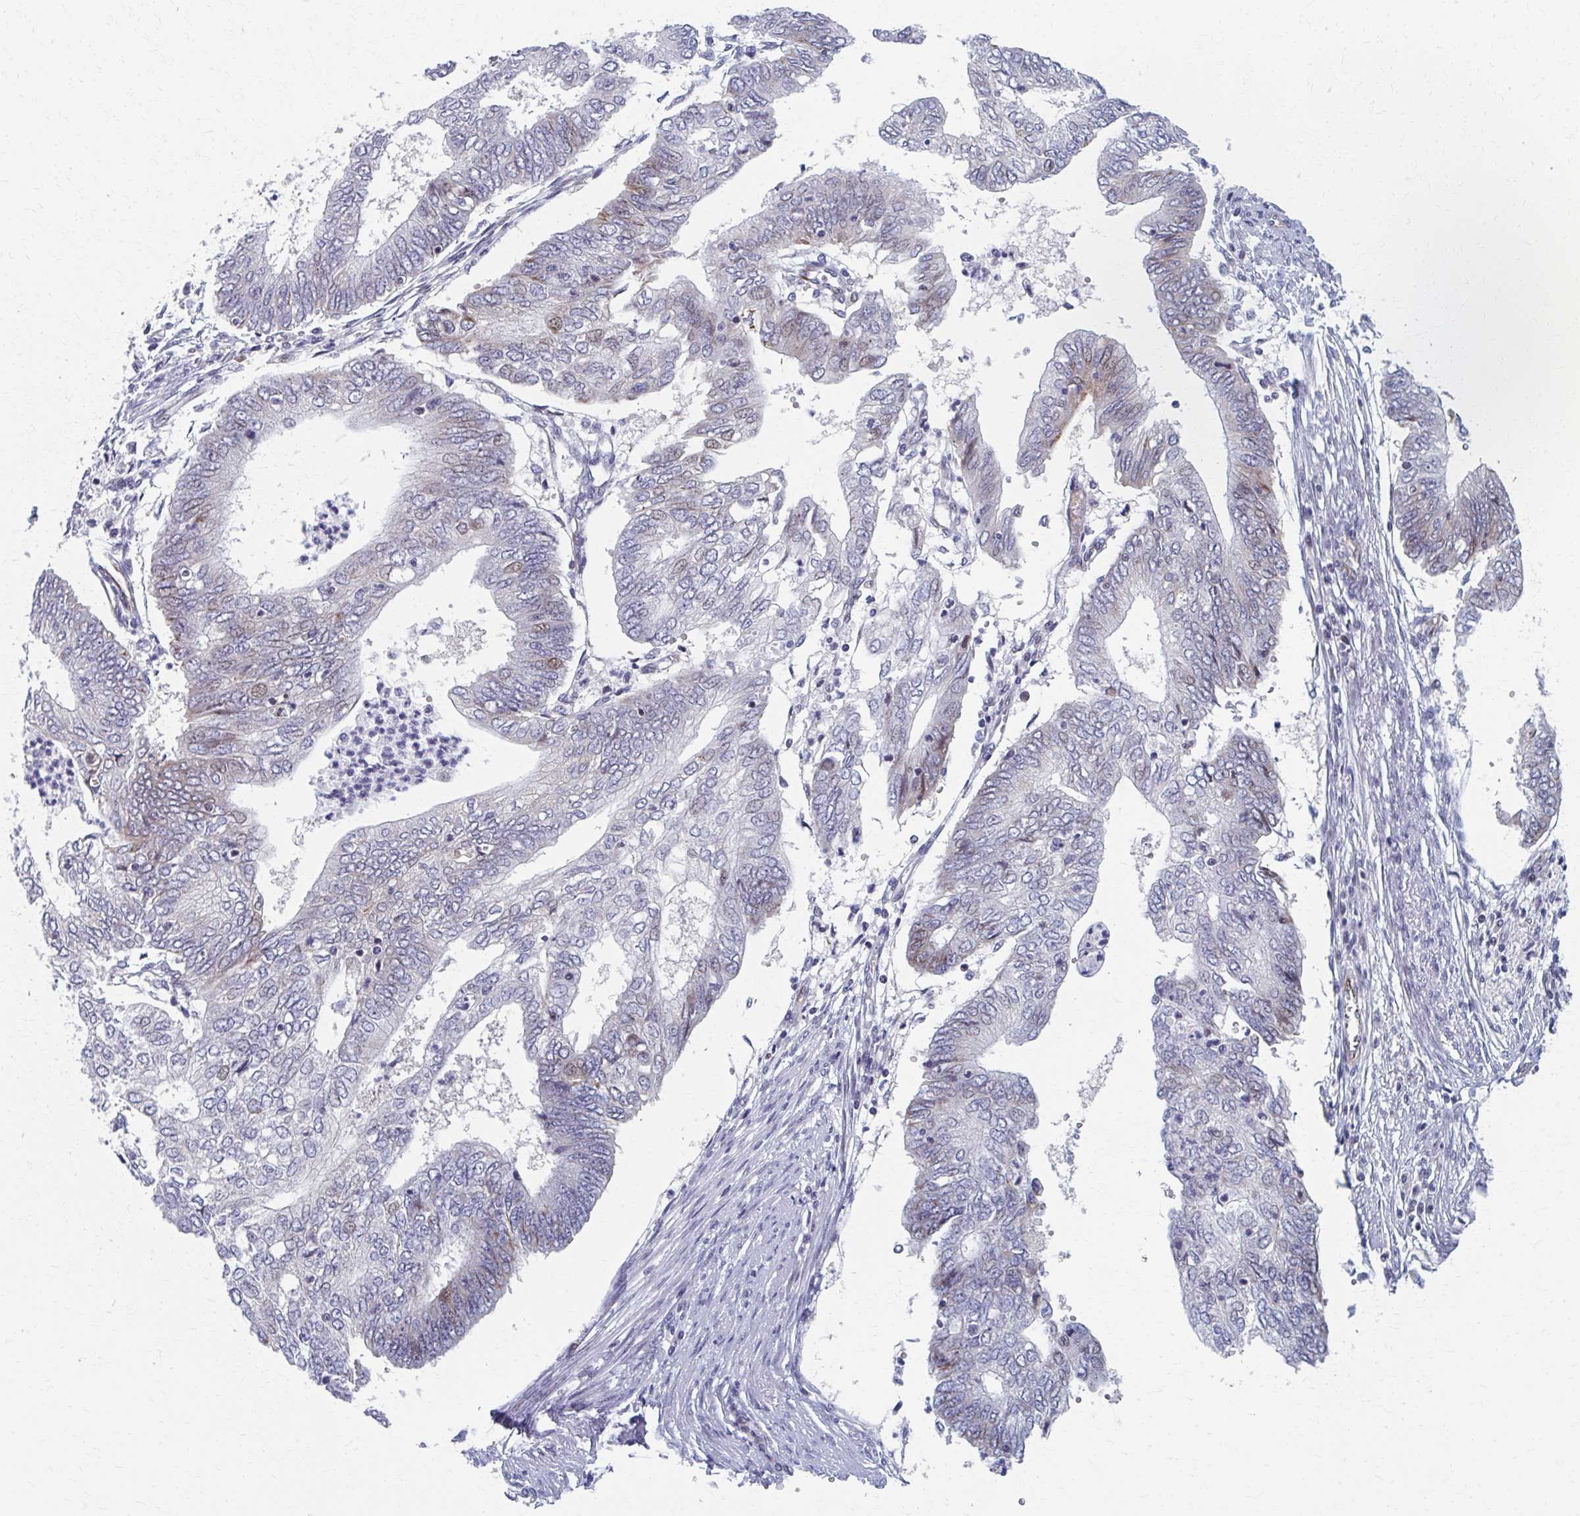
{"staining": {"intensity": "moderate", "quantity": "<25%", "location": "nuclear"}, "tissue": "endometrial cancer", "cell_type": "Tumor cells", "image_type": "cancer", "snomed": [{"axis": "morphology", "description": "Adenocarcinoma, NOS"}, {"axis": "topography", "description": "Endometrium"}], "caption": "Endometrial cancer stained with DAB immunohistochemistry (IHC) reveals low levels of moderate nuclear positivity in about <25% of tumor cells.", "gene": "ABHD16B", "patient": {"sex": "female", "age": 68}}